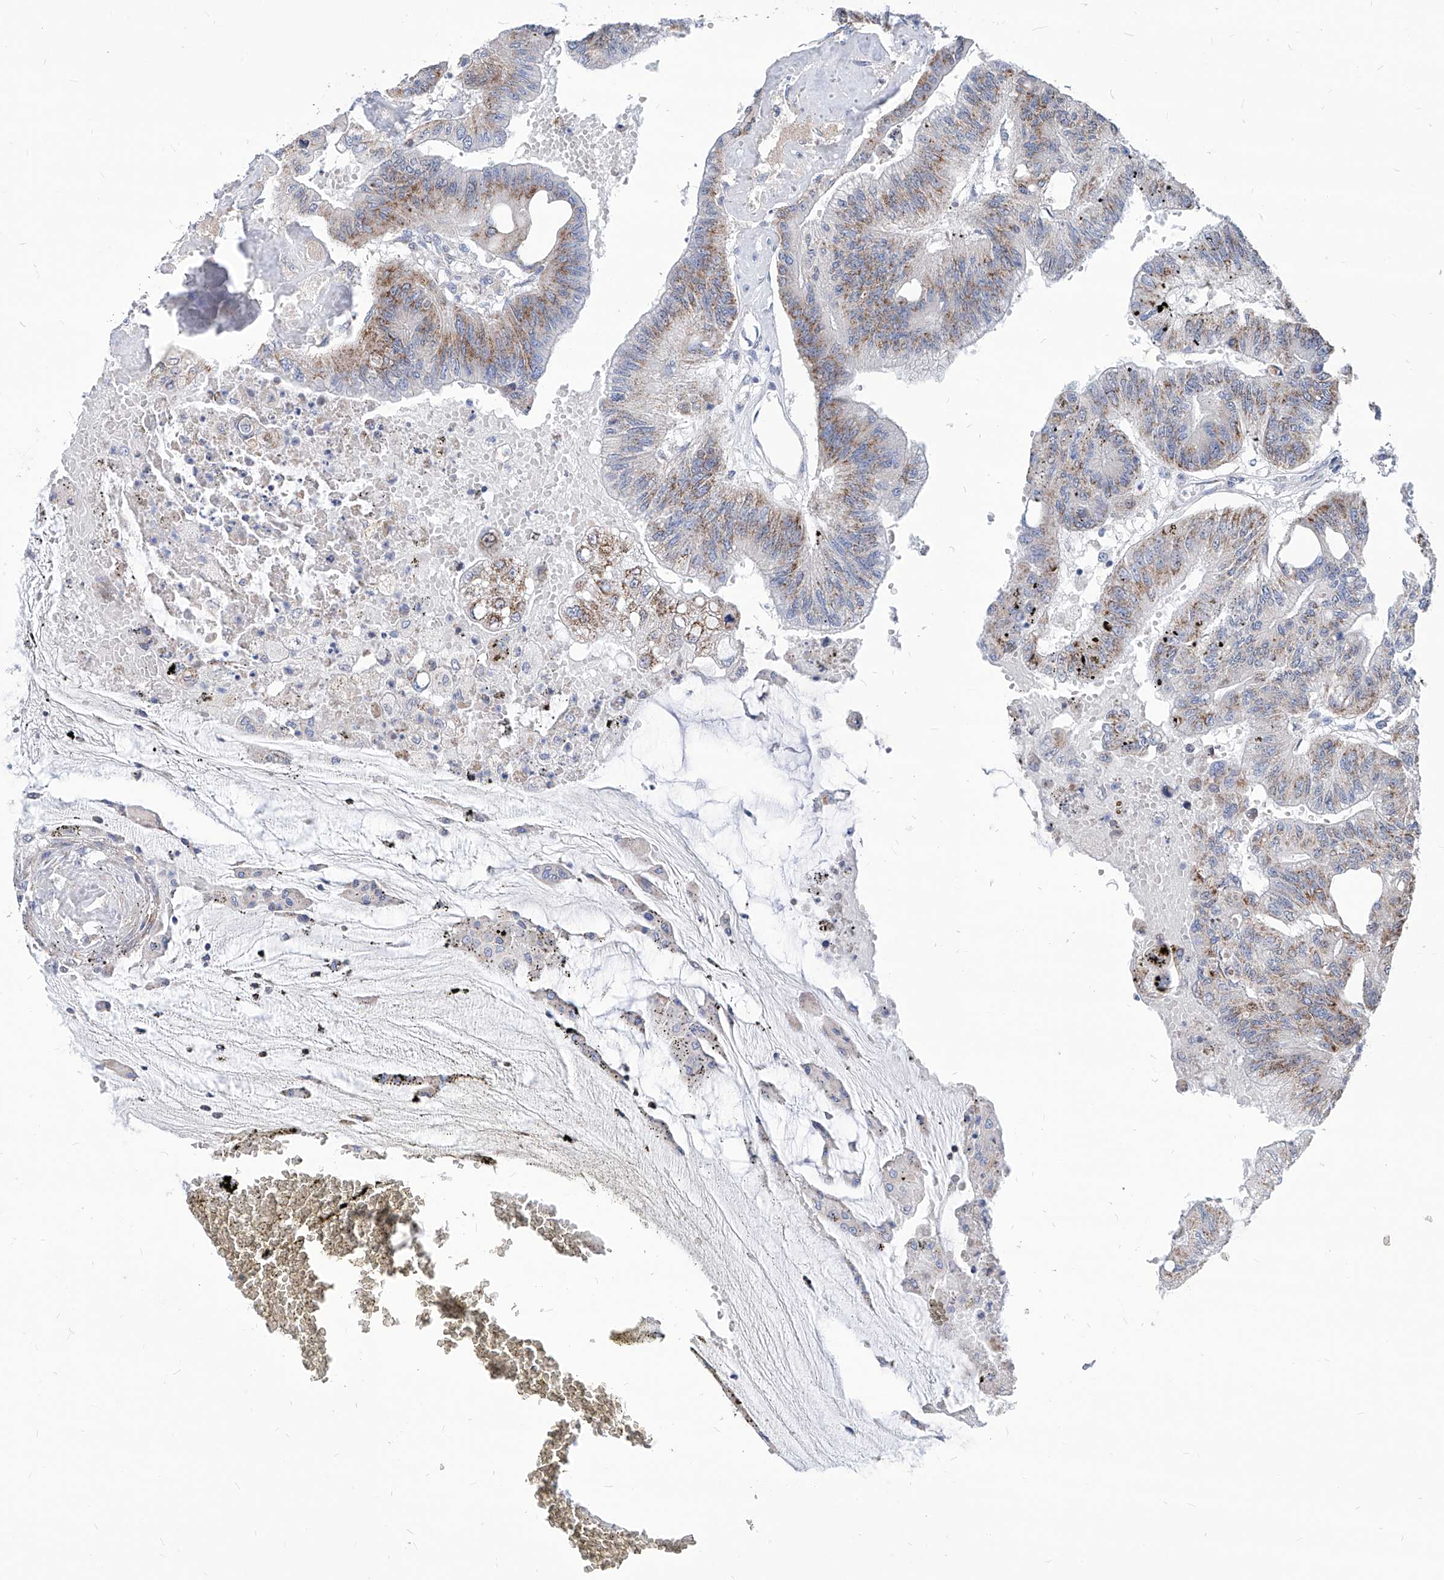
{"staining": {"intensity": "moderate", "quantity": "<25%", "location": "cytoplasmic/membranous"}, "tissue": "colorectal cancer", "cell_type": "Tumor cells", "image_type": "cancer", "snomed": [{"axis": "morphology", "description": "Adenoma, NOS"}, {"axis": "morphology", "description": "Adenocarcinoma, NOS"}, {"axis": "topography", "description": "Colon"}], "caption": "This photomicrograph shows immunohistochemistry (IHC) staining of human colorectal cancer, with low moderate cytoplasmic/membranous staining in approximately <25% of tumor cells.", "gene": "AGPS", "patient": {"sex": "male", "age": 79}}